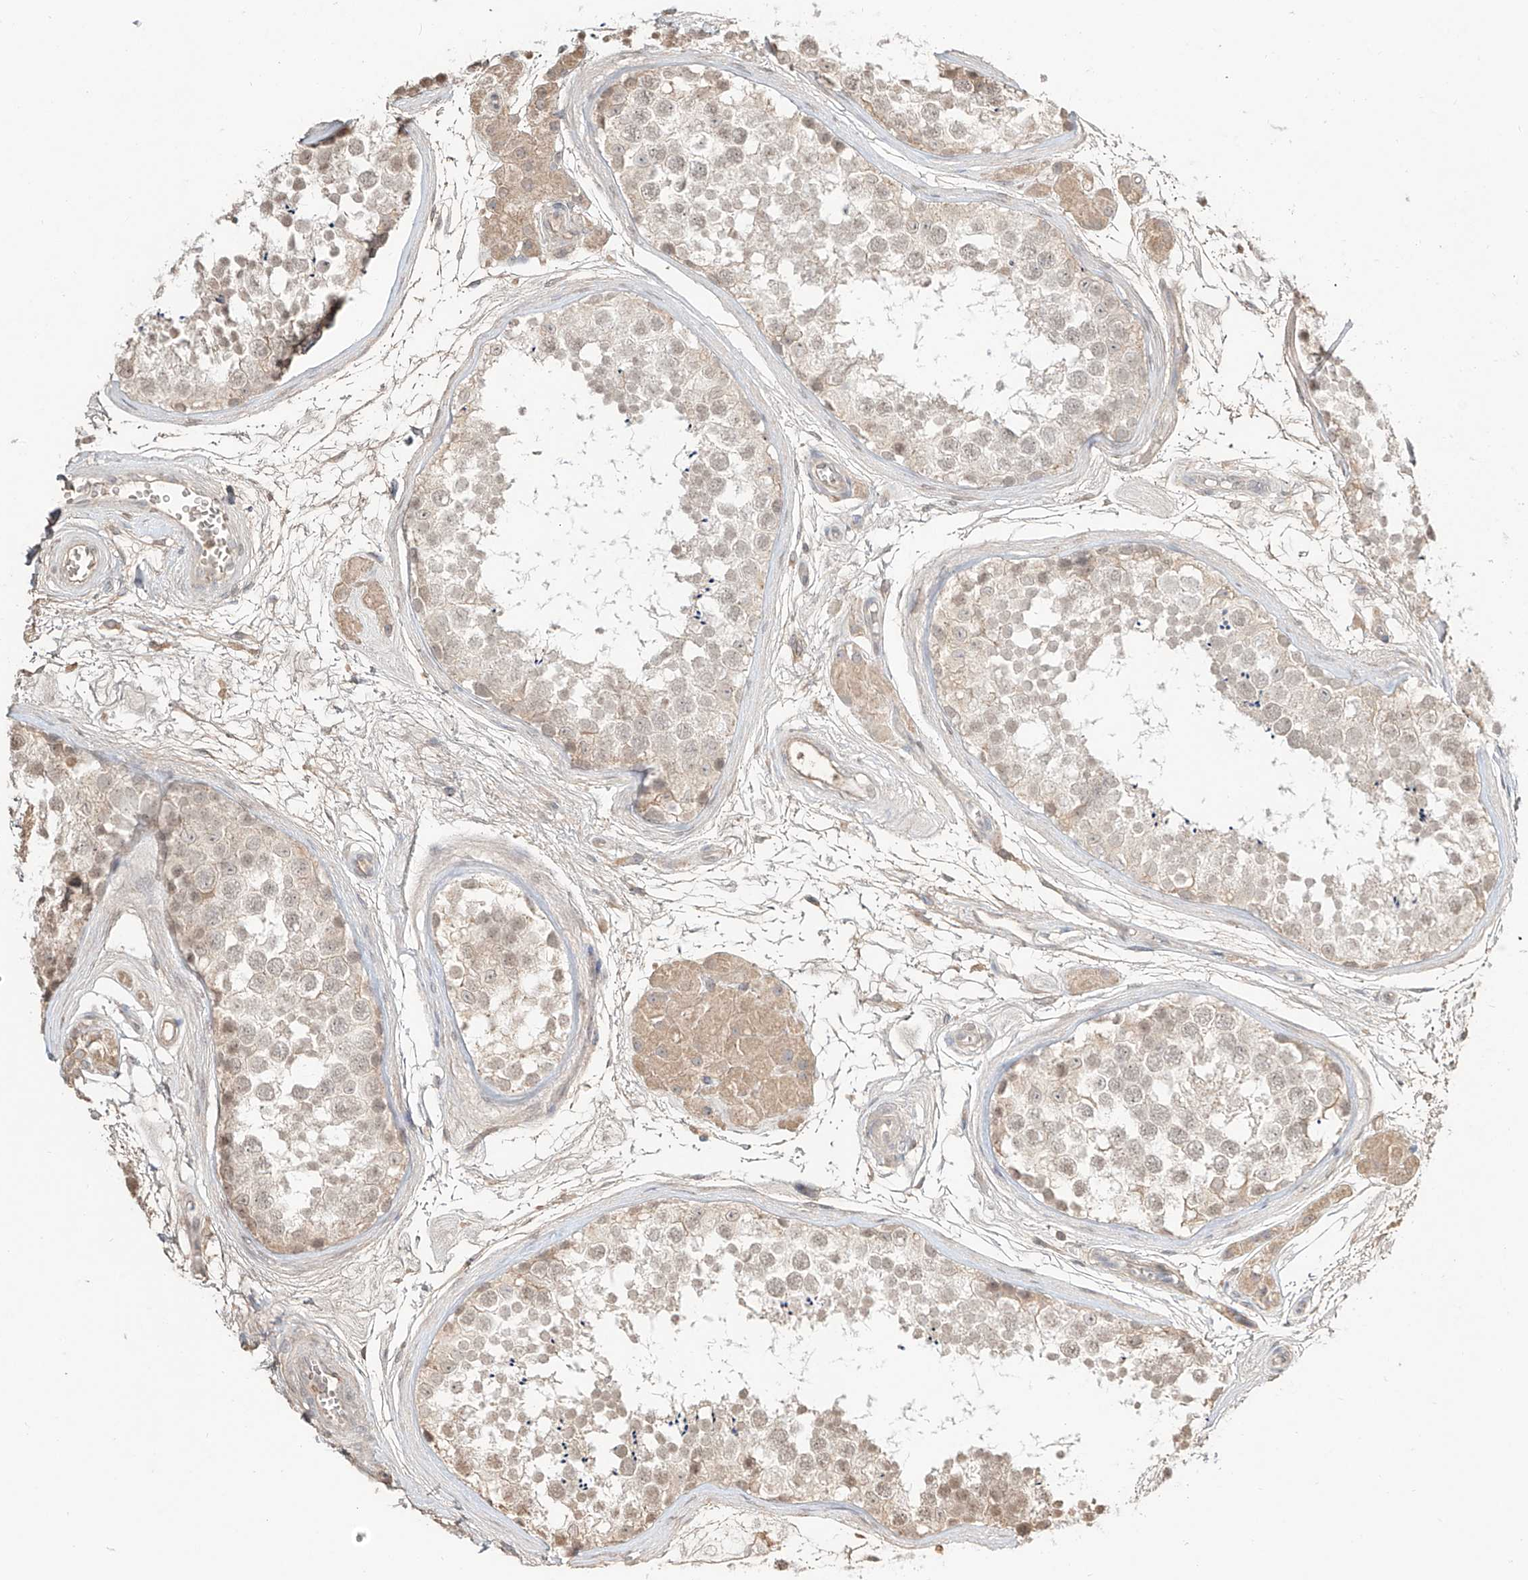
{"staining": {"intensity": "weak", "quantity": "25%-75%", "location": "cytoplasmic/membranous,nuclear"}, "tissue": "testis", "cell_type": "Cells in seminiferous ducts", "image_type": "normal", "snomed": [{"axis": "morphology", "description": "Normal tissue, NOS"}, {"axis": "topography", "description": "Testis"}], "caption": "DAB (3,3'-diaminobenzidine) immunohistochemical staining of unremarkable testis demonstrates weak cytoplasmic/membranous,nuclear protein expression in about 25%-75% of cells in seminiferous ducts. (brown staining indicates protein expression, while blue staining denotes nuclei).", "gene": "ERO1A", "patient": {"sex": "male", "age": 56}}